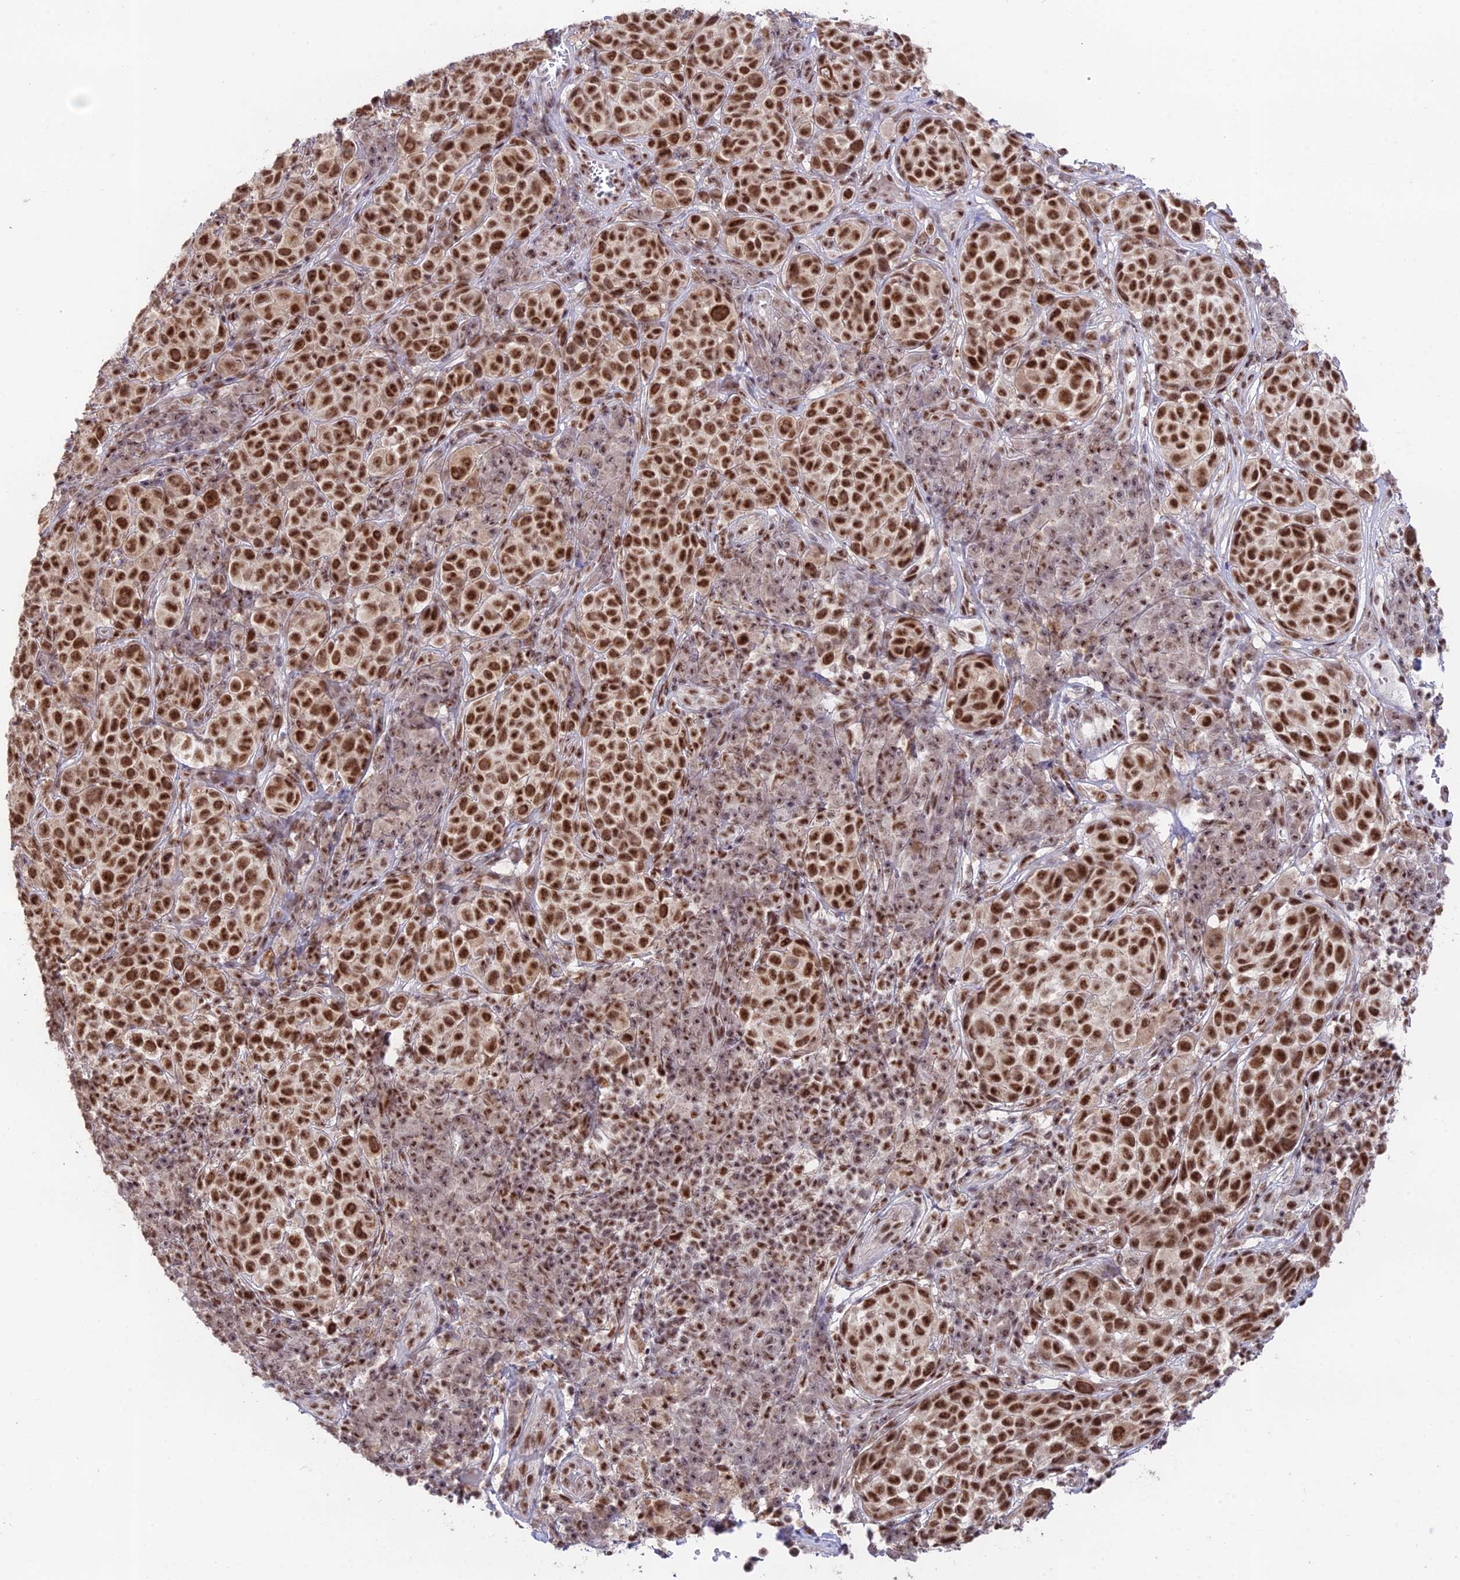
{"staining": {"intensity": "strong", "quantity": ">75%", "location": "nuclear"}, "tissue": "melanoma", "cell_type": "Tumor cells", "image_type": "cancer", "snomed": [{"axis": "morphology", "description": "Malignant melanoma, NOS"}, {"axis": "topography", "description": "Skin"}], "caption": "Immunohistochemical staining of malignant melanoma shows high levels of strong nuclear expression in about >75% of tumor cells.", "gene": "THOC7", "patient": {"sex": "male", "age": 38}}